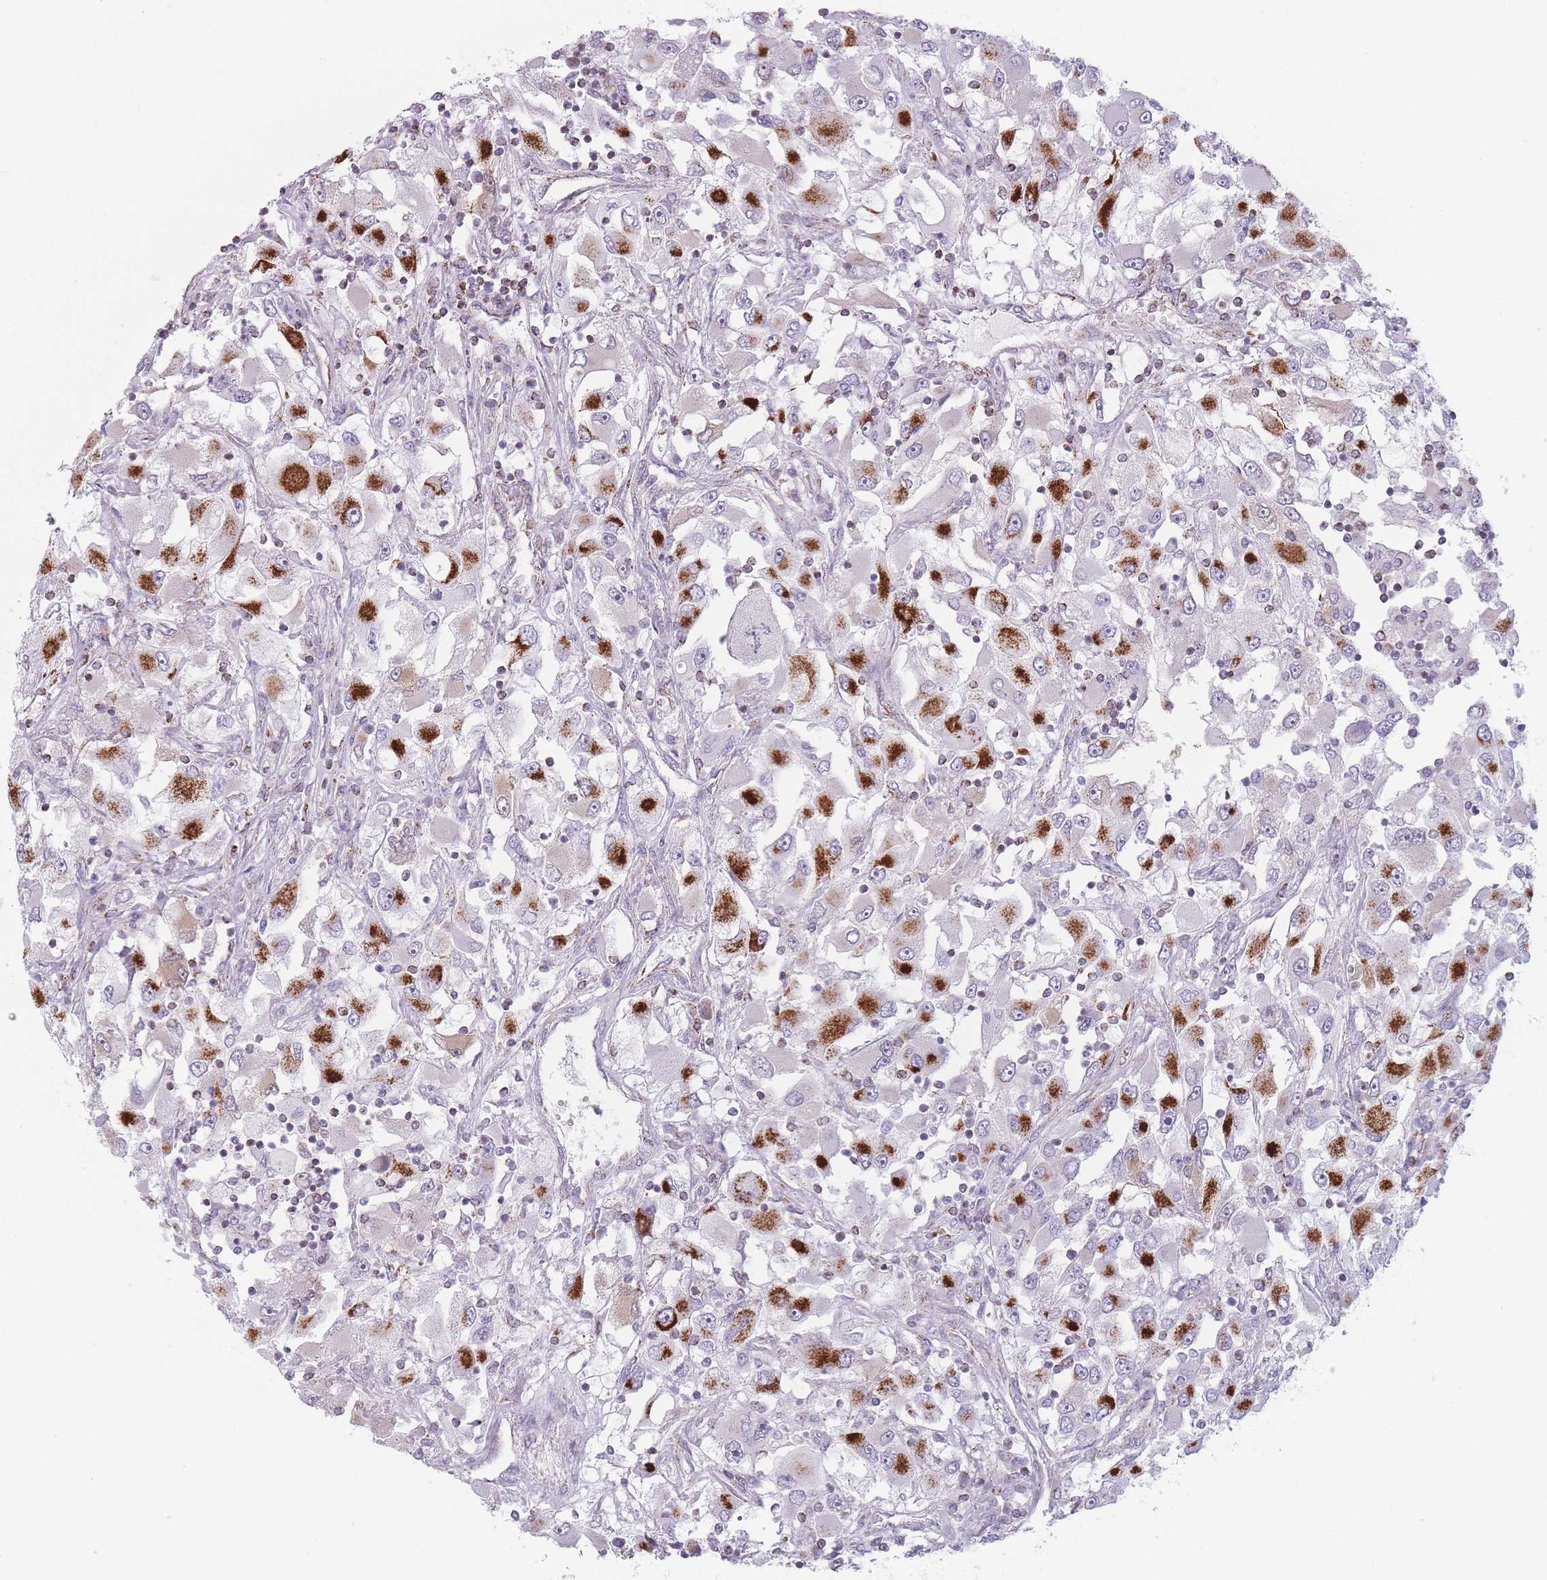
{"staining": {"intensity": "strong", "quantity": "25%-75%", "location": "cytoplasmic/membranous"}, "tissue": "renal cancer", "cell_type": "Tumor cells", "image_type": "cancer", "snomed": [{"axis": "morphology", "description": "Adenocarcinoma, NOS"}, {"axis": "topography", "description": "Kidney"}], "caption": "Immunohistochemical staining of renal adenocarcinoma reveals high levels of strong cytoplasmic/membranous protein expression in about 25%-75% of tumor cells. (IHC, brightfield microscopy, high magnification).", "gene": "DCHS1", "patient": {"sex": "female", "age": 52}}